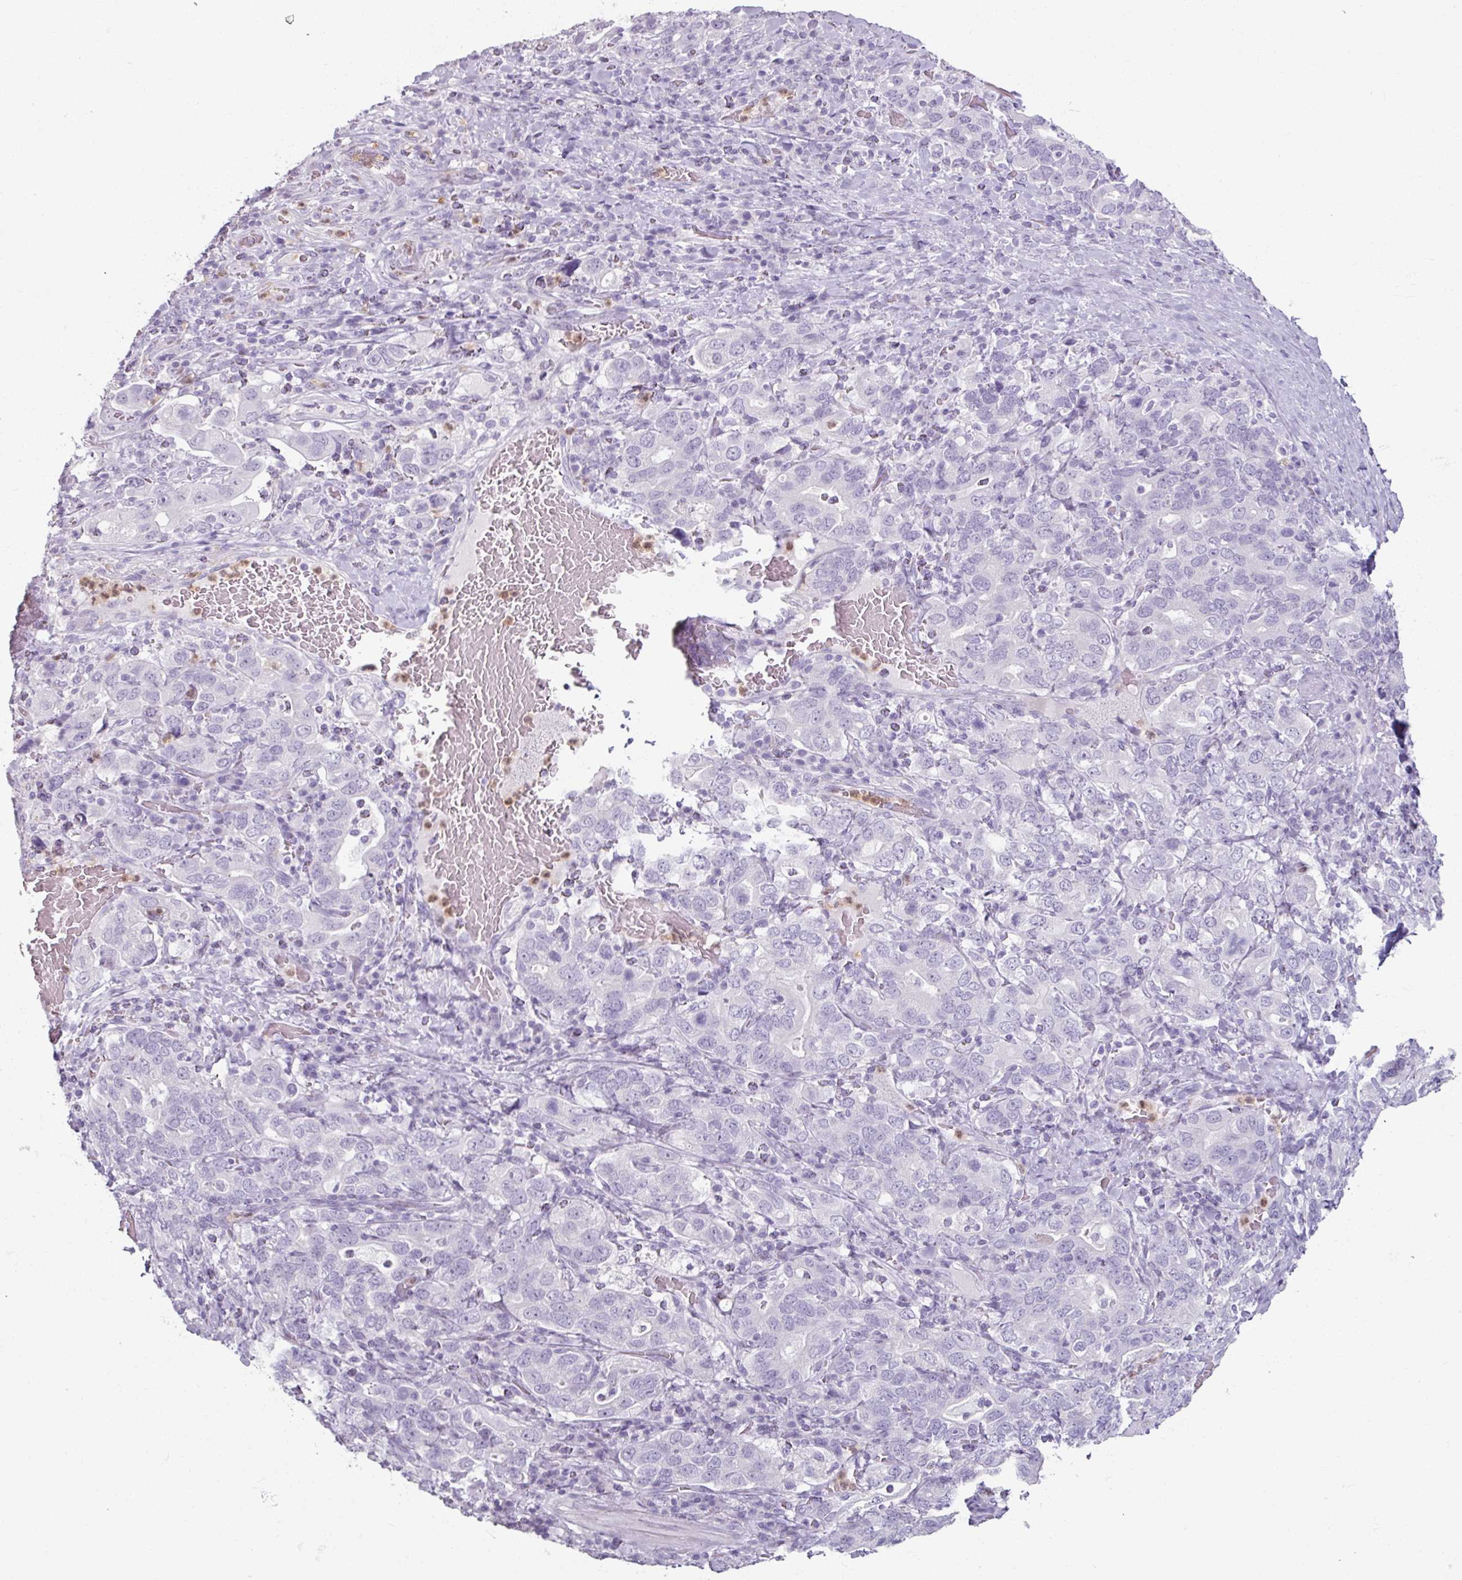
{"staining": {"intensity": "negative", "quantity": "none", "location": "none"}, "tissue": "stomach cancer", "cell_type": "Tumor cells", "image_type": "cancer", "snomed": [{"axis": "morphology", "description": "Adenocarcinoma, NOS"}, {"axis": "topography", "description": "Stomach, upper"}, {"axis": "topography", "description": "Stomach"}], "caption": "IHC of adenocarcinoma (stomach) displays no positivity in tumor cells.", "gene": "ARG1", "patient": {"sex": "male", "age": 62}}